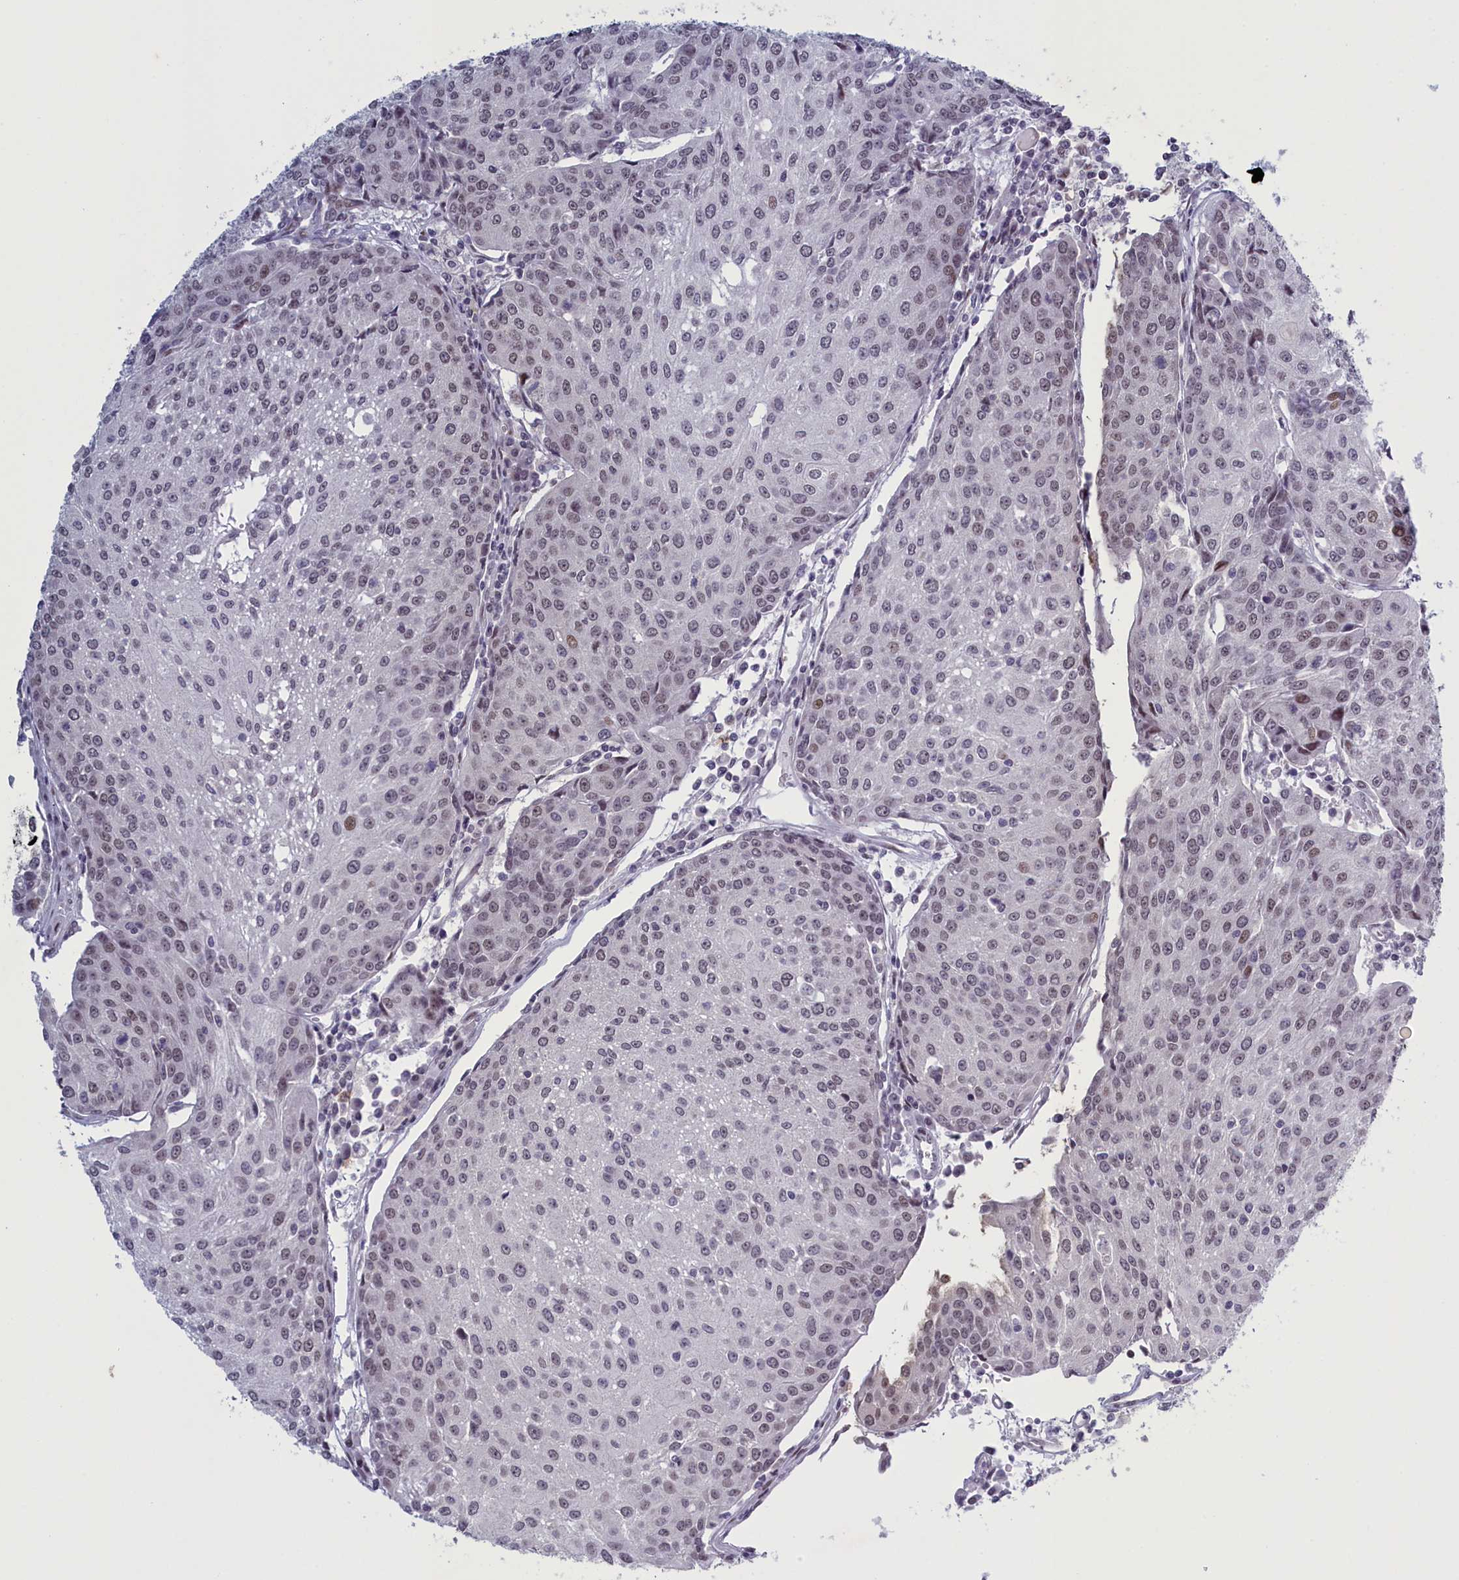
{"staining": {"intensity": "weak", "quantity": "<25%", "location": "nuclear"}, "tissue": "urothelial cancer", "cell_type": "Tumor cells", "image_type": "cancer", "snomed": [{"axis": "morphology", "description": "Urothelial carcinoma, High grade"}, {"axis": "topography", "description": "Urinary bladder"}], "caption": "Immunohistochemistry (IHC) photomicrograph of human urothelial cancer stained for a protein (brown), which demonstrates no positivity in tumor cells. (DAB immunohistochemistry (IHC), high magnification).", "gene": "ATF7IP2", "patient": {"sex": "female", "age": 85}}